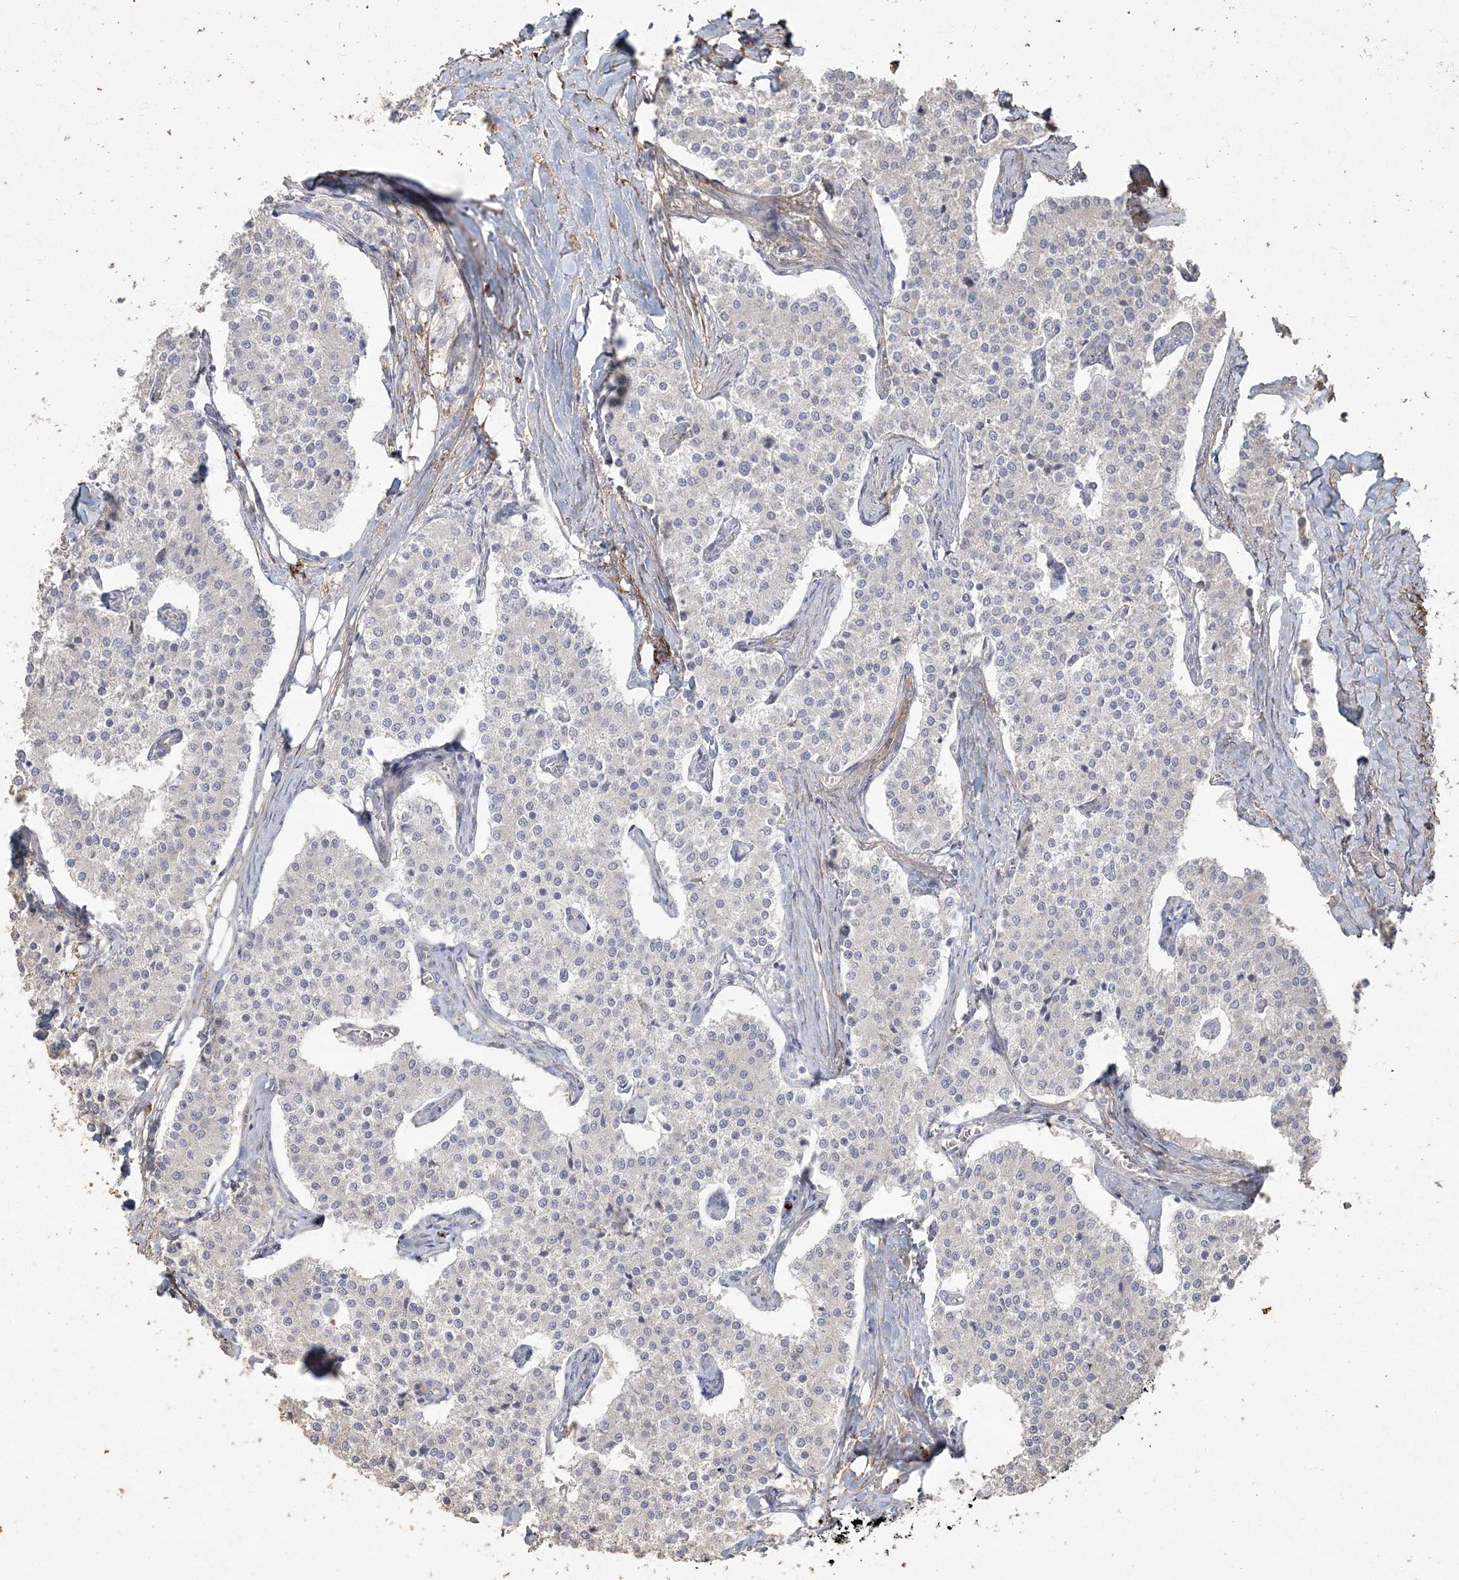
{"staining": {"intensity": "negative", "quantity": "none", "location": "none"}, "tissue": "carcinoid", "cell_type": "Tumor cells", "image_type": "cancer", "snomed": [{"axis": "morphology", "description": "Carcinoid, malignant, NOS"}, {"axis": "topography", "description": "Colon"}], "caption": "Micrograph shows no protein expression in tumor cells of carcinoid (malignant) tissue.", "gene": "RNF145", "patient": {"sex": "female", "age": 52}}